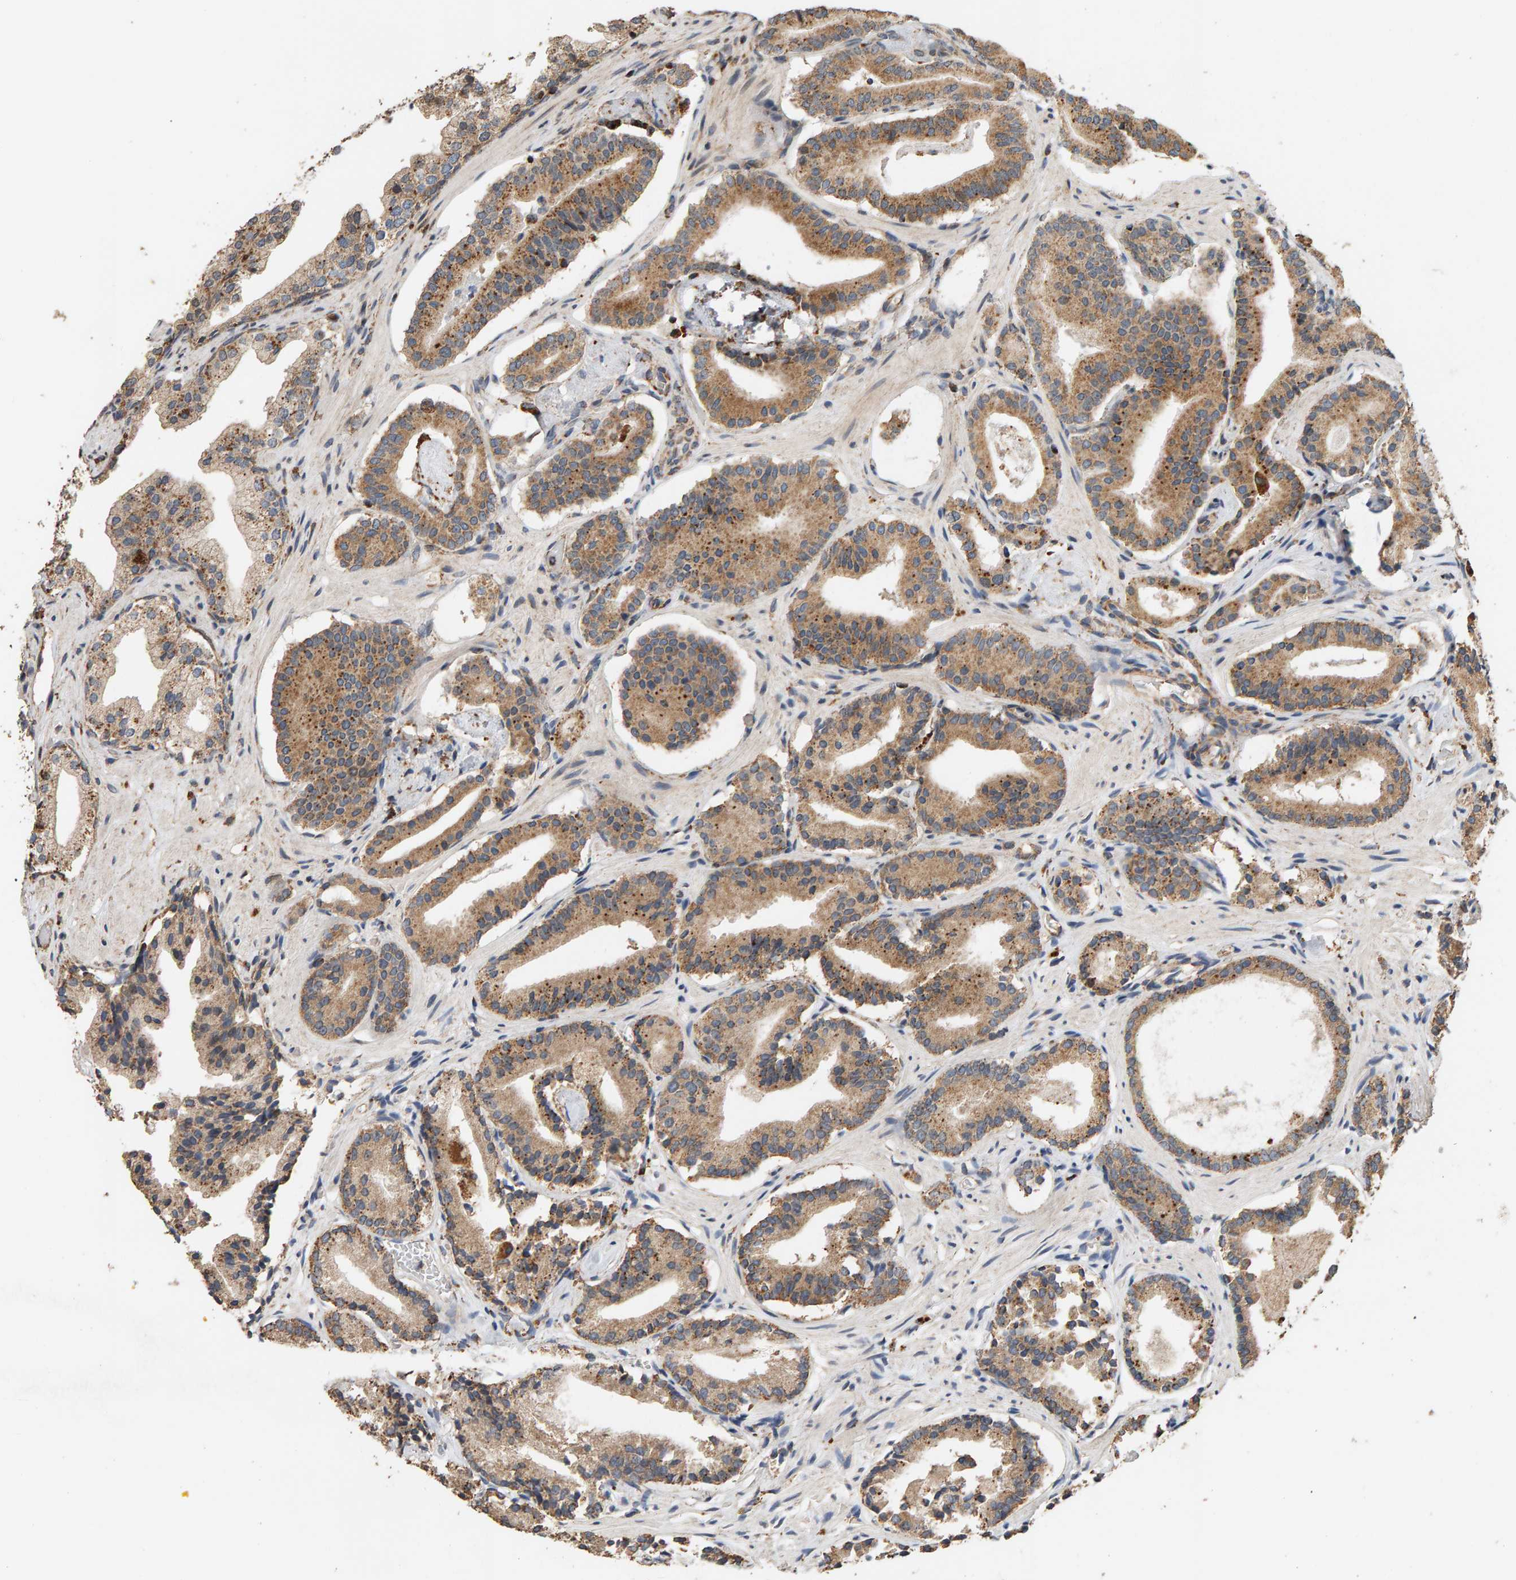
{"staining": {"intensity": "moderate", "quantity": ">75%", "location": "cytoplasmic/membranous"}, "tissue": "prostate cancer", "cell_type": "Tumor cells", "image_type": "cancer", "snomed": [{"axis": "morphology", "description": "Adenocarcinoma, Low grade"}, {"axis": "topography", "description": "Prostate"}], "caption": "High-magnification brightfield microscopy of prostate adenocarcinoma (low-grade) stained with DAB (brown) and counterstained with hematoxylin (blue). tumor cells exhibit moderate cytoplasmic/membranous staining is appreciated in about>75% of cells.", "gene": "GSTK1", "patient": {"sex": "male", "age": 51}}